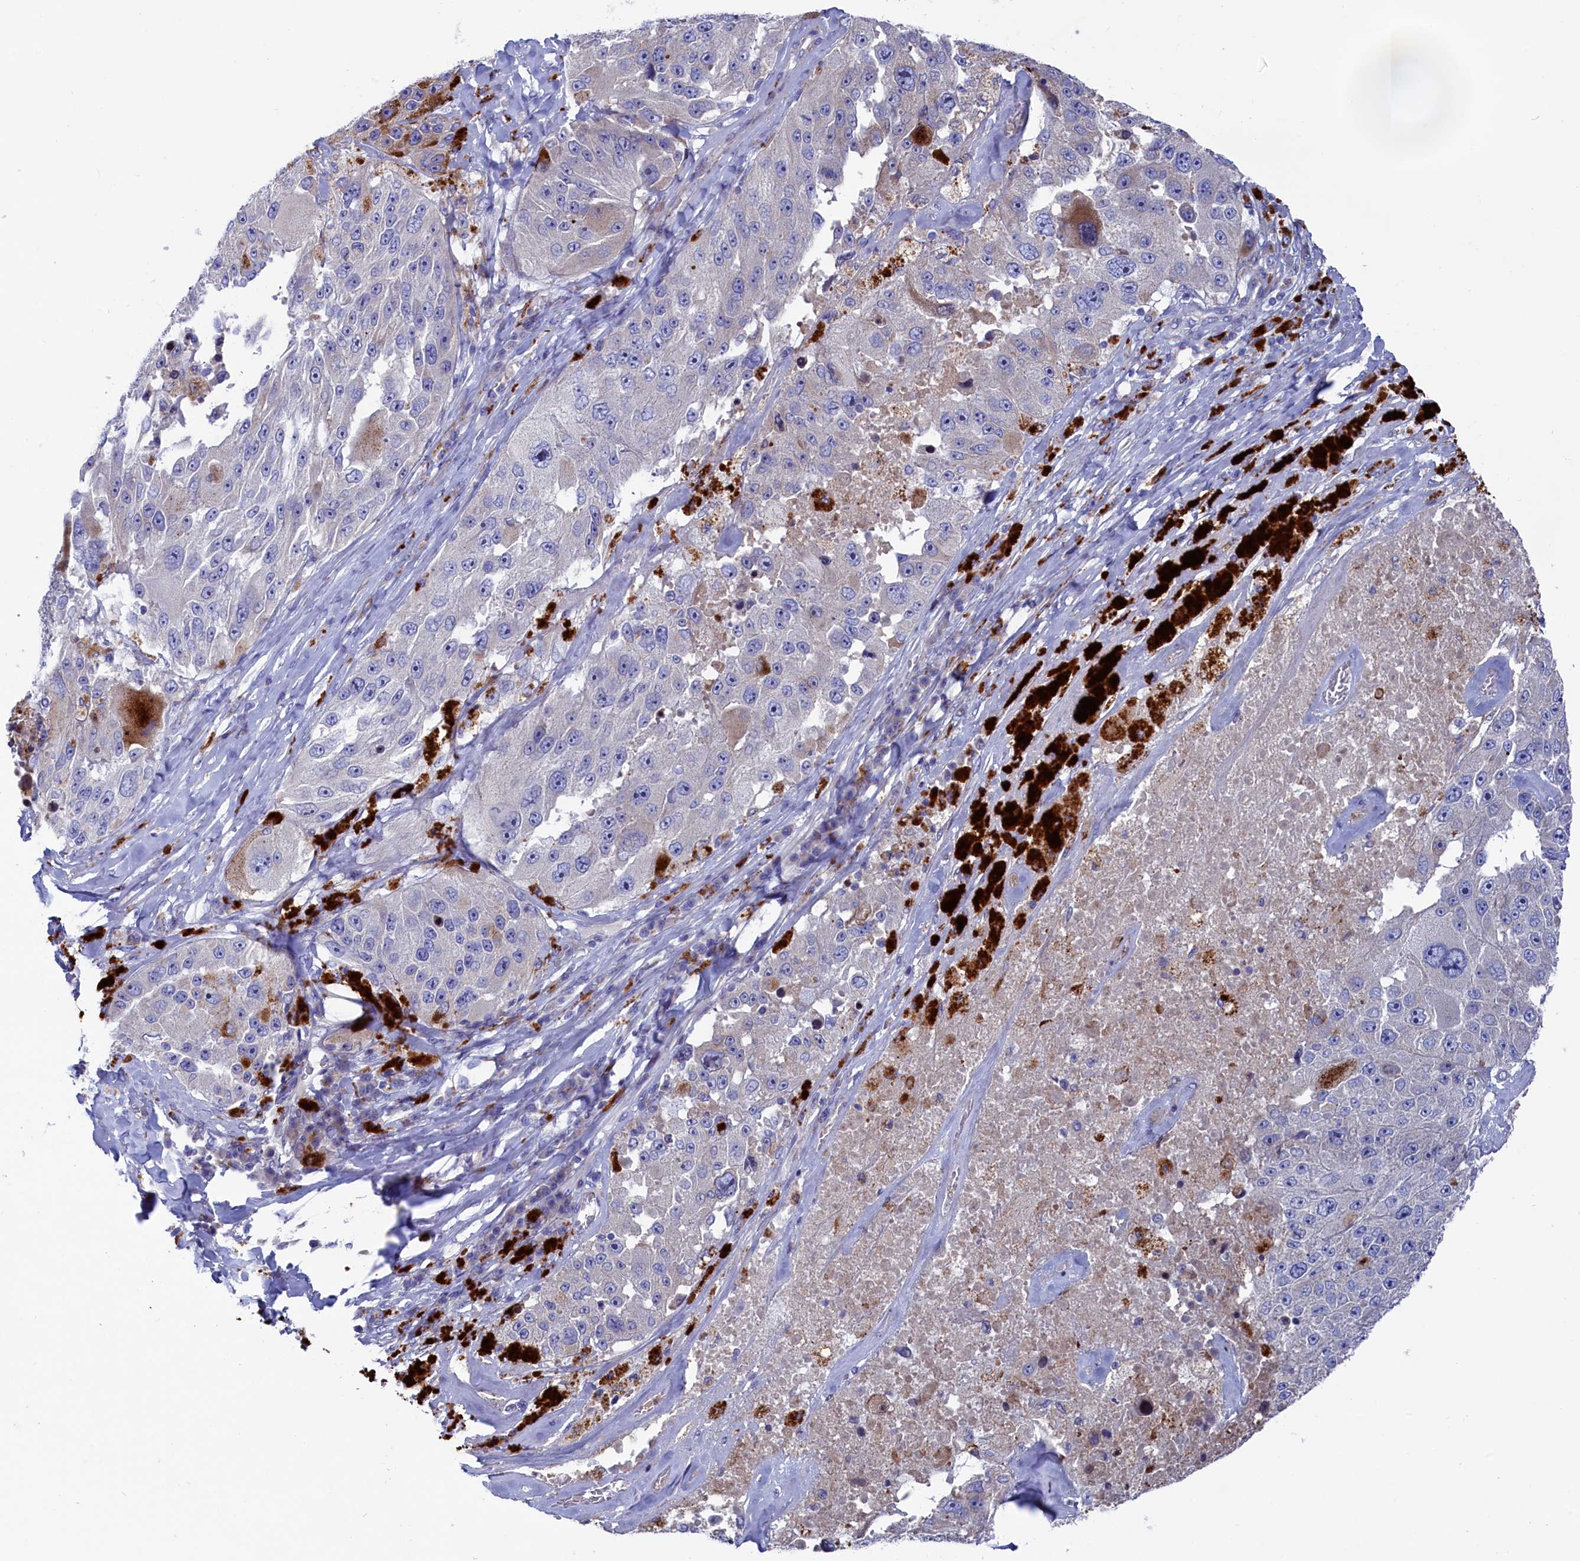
{"staining": {"intensity": "negative", "quantity": "none", "location": "none"}, "tissue": "melanoma", "cell_type": "Tumor cells", "image_type": "cancer", "snomed": [{"axis": "morphology", "description": "Malignant melanoma, Metastatic site"}, {"axis": "topography", "description": "Lymph node"}], "caption": "The histopathology image reveals no staining of tumor cells in melanoma. (Immunohistochemistry (ihc), brightfield microscopy, high magnification).", "gene": "NUDT7", "patient": {"sex": "male", "age": 62}}